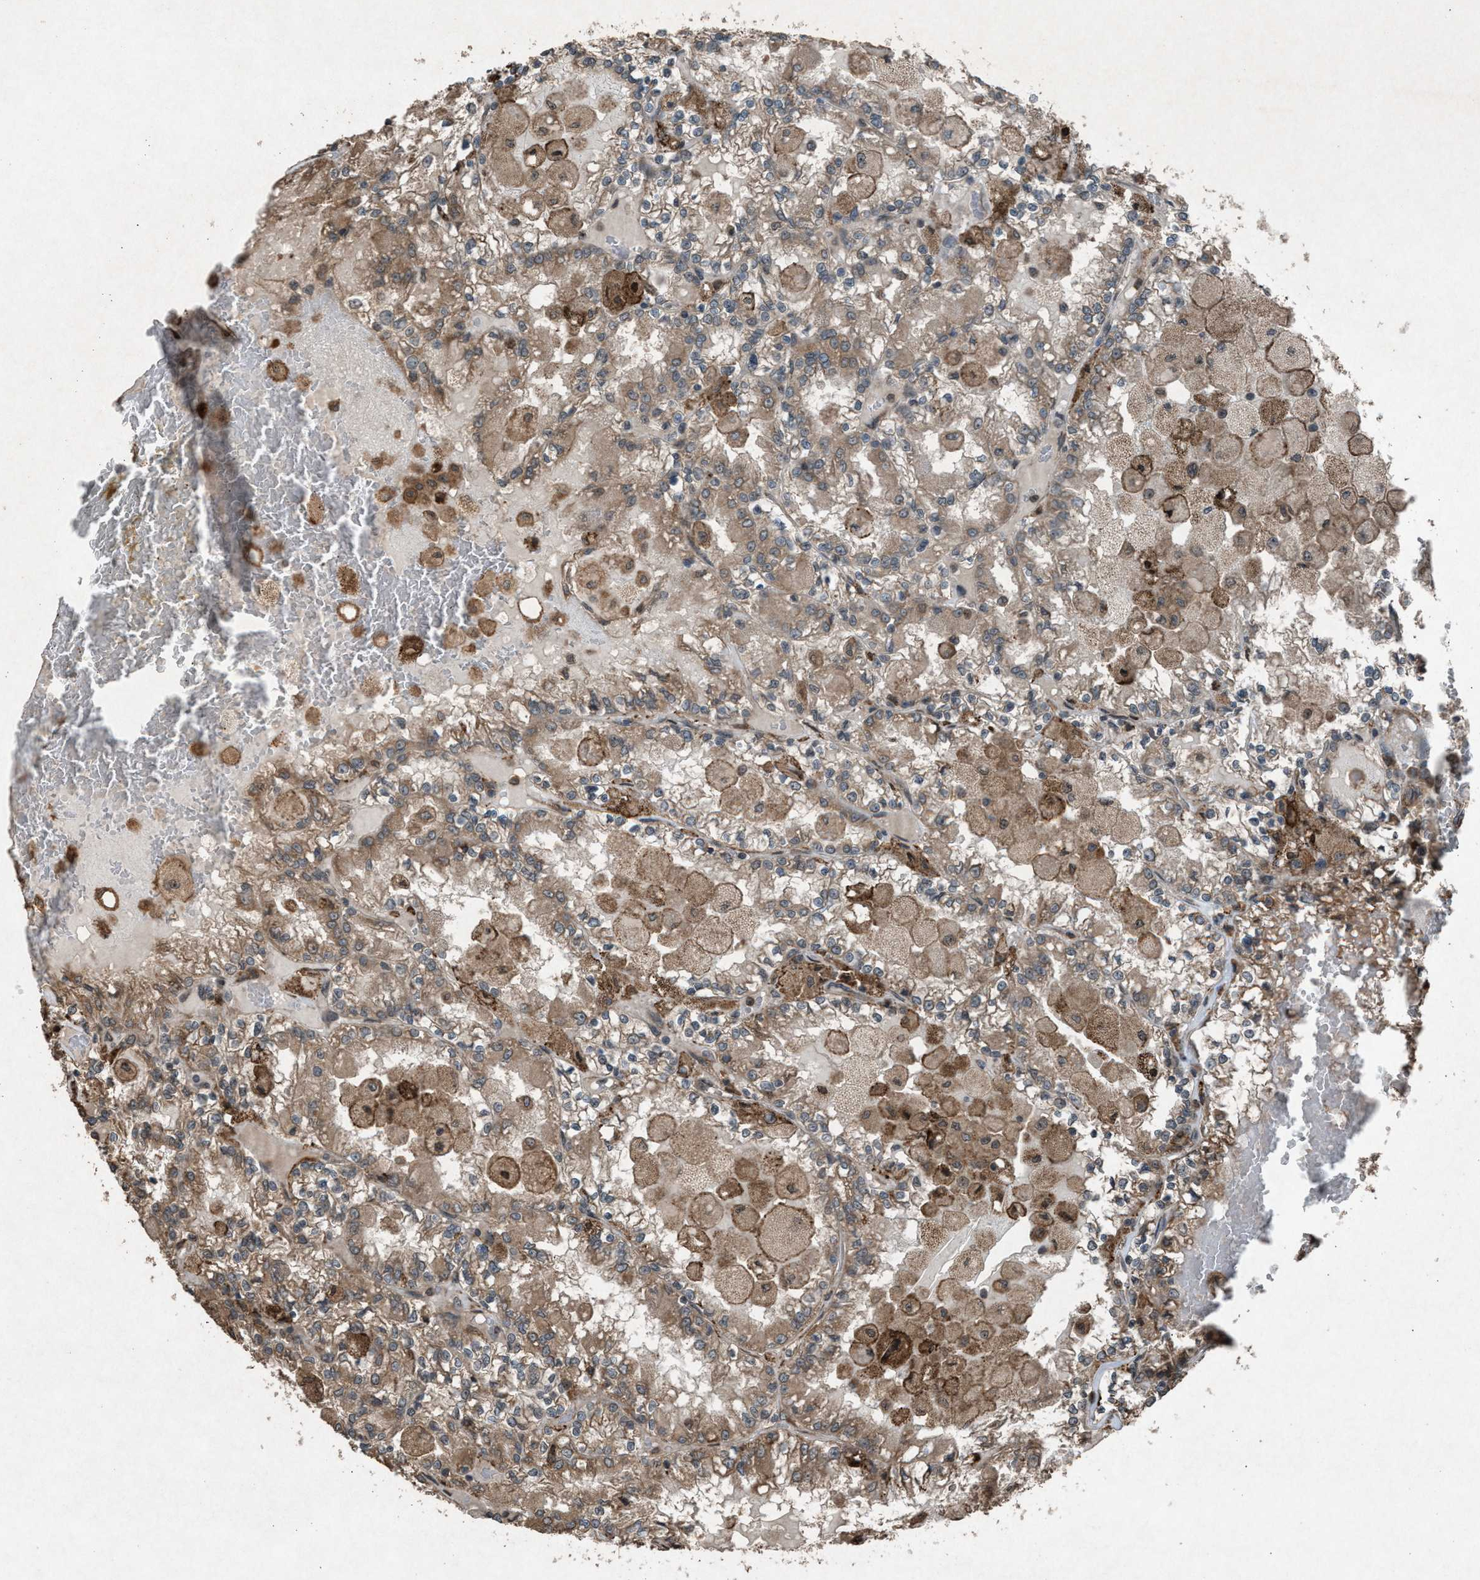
{"staining": {"intensity": "weak", "quantity": ">75%", "location": "cytoplasmic/membranous"}, "tissue": "renal cancer", "cell_type": "Tumor cells", "image_type": "cancer", "snomed": [{"axis": "morphology", "description": "Adenocarcinoma, NOS"}, {"axis": "topography", "description": "Kidney"}], "caption": "Immunohistochemical staining of human renal adenocarcinoma exhibits low levels of weak cytoplasmic/membranous positivity in about >75% of tumor cells. The protein is shown in brown color, while the nuclei are stained blue.", "gene": "CALR", "patient": {"sex": "female", "age": 56}}